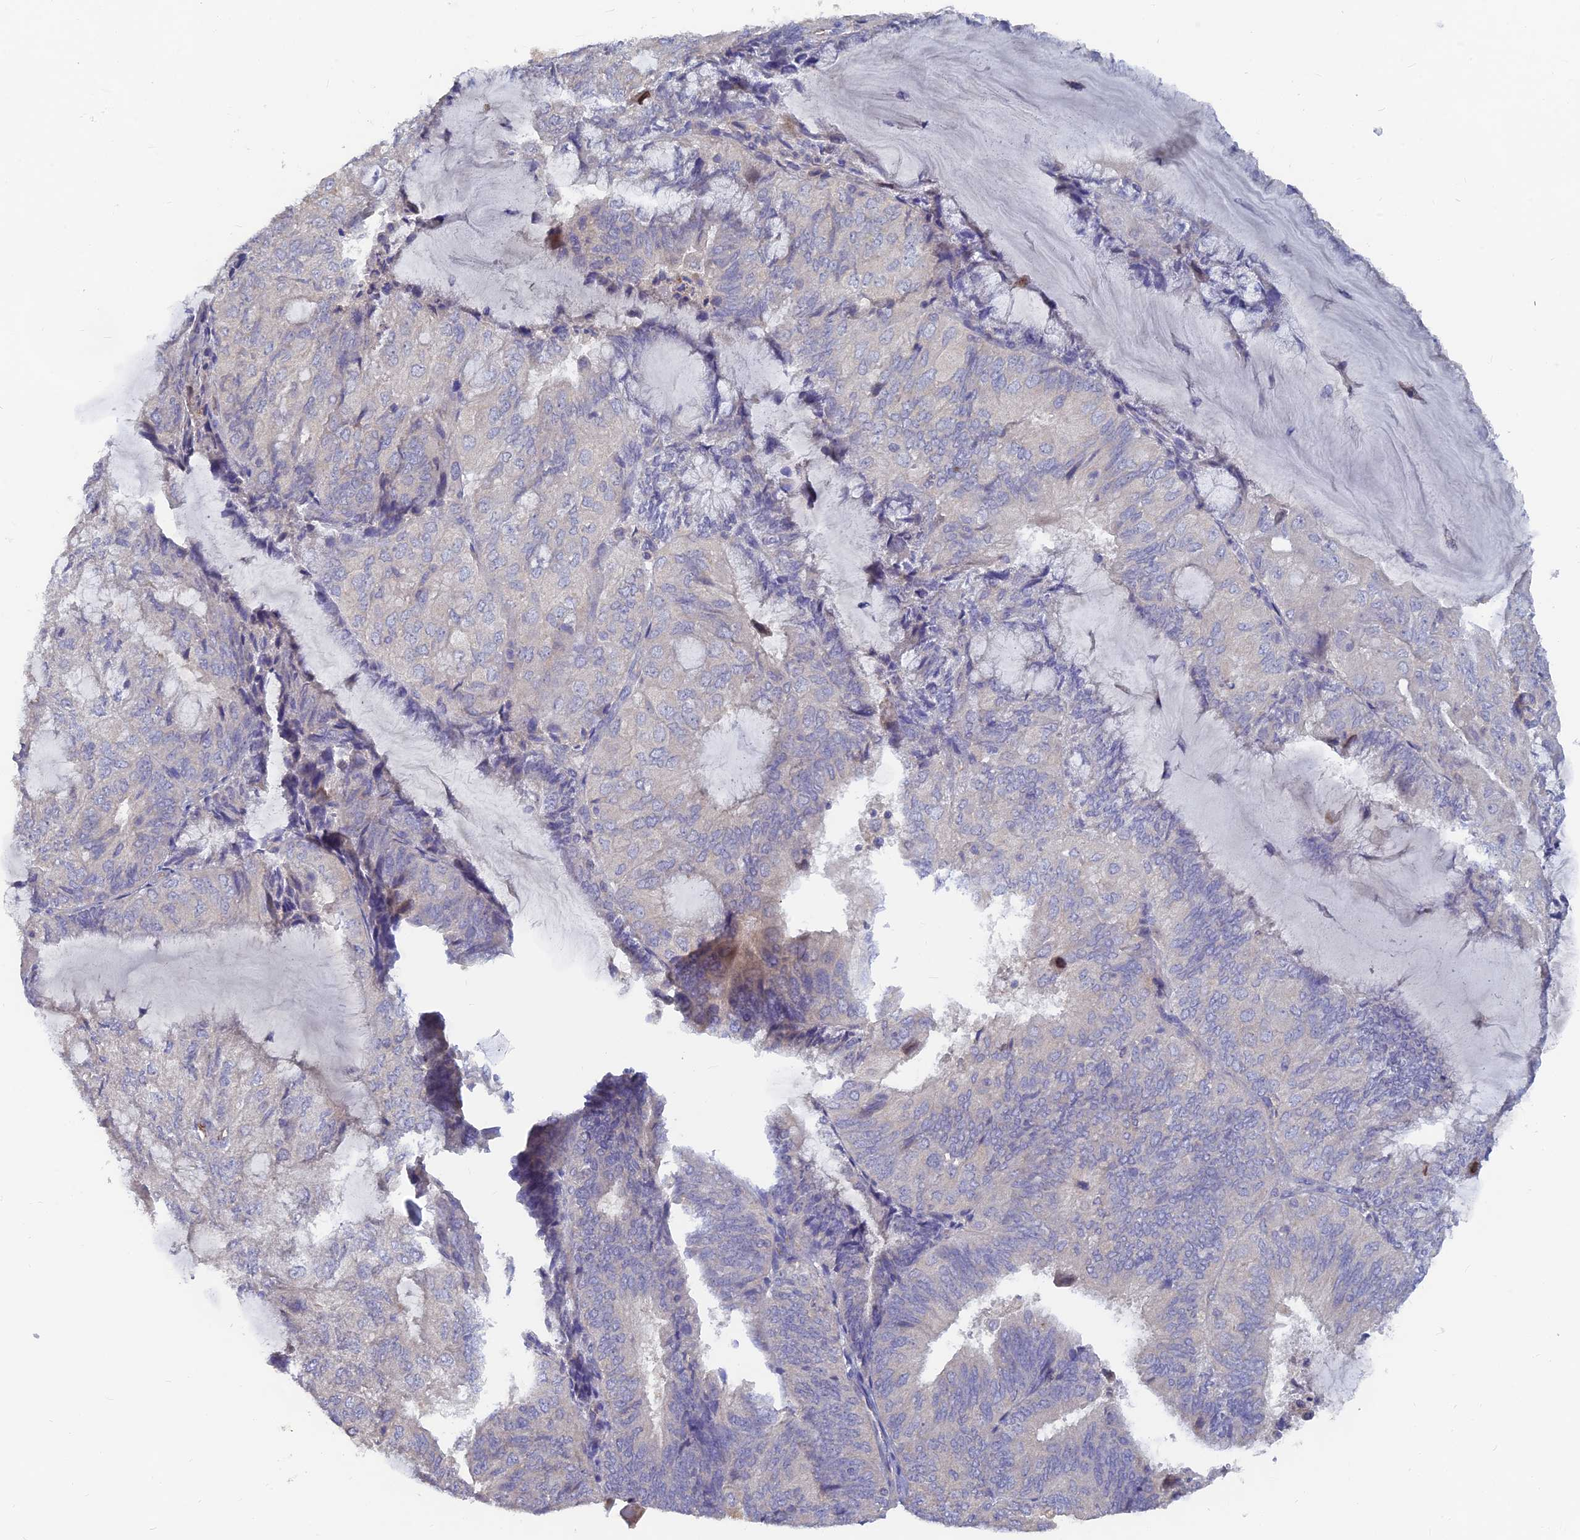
{"staining": {"intensity": "negative", "quantity": "none", "location": "none"}, "tissue": "endometrial cancer", "cell_type": "Tumor cells", "image_type": "cancer", "snomed": [{"axis": "morphology", "description": "Adenocarcinoma, NOS"}, {"axis": "topography", "description": "Endometrium"}], "caption": "IHC of endometrial cancer (adenocarcinoma) displays no staining in tumor cells.", "gene": "ARRDC1", "patient": {"sex": "female", "age": 81}}